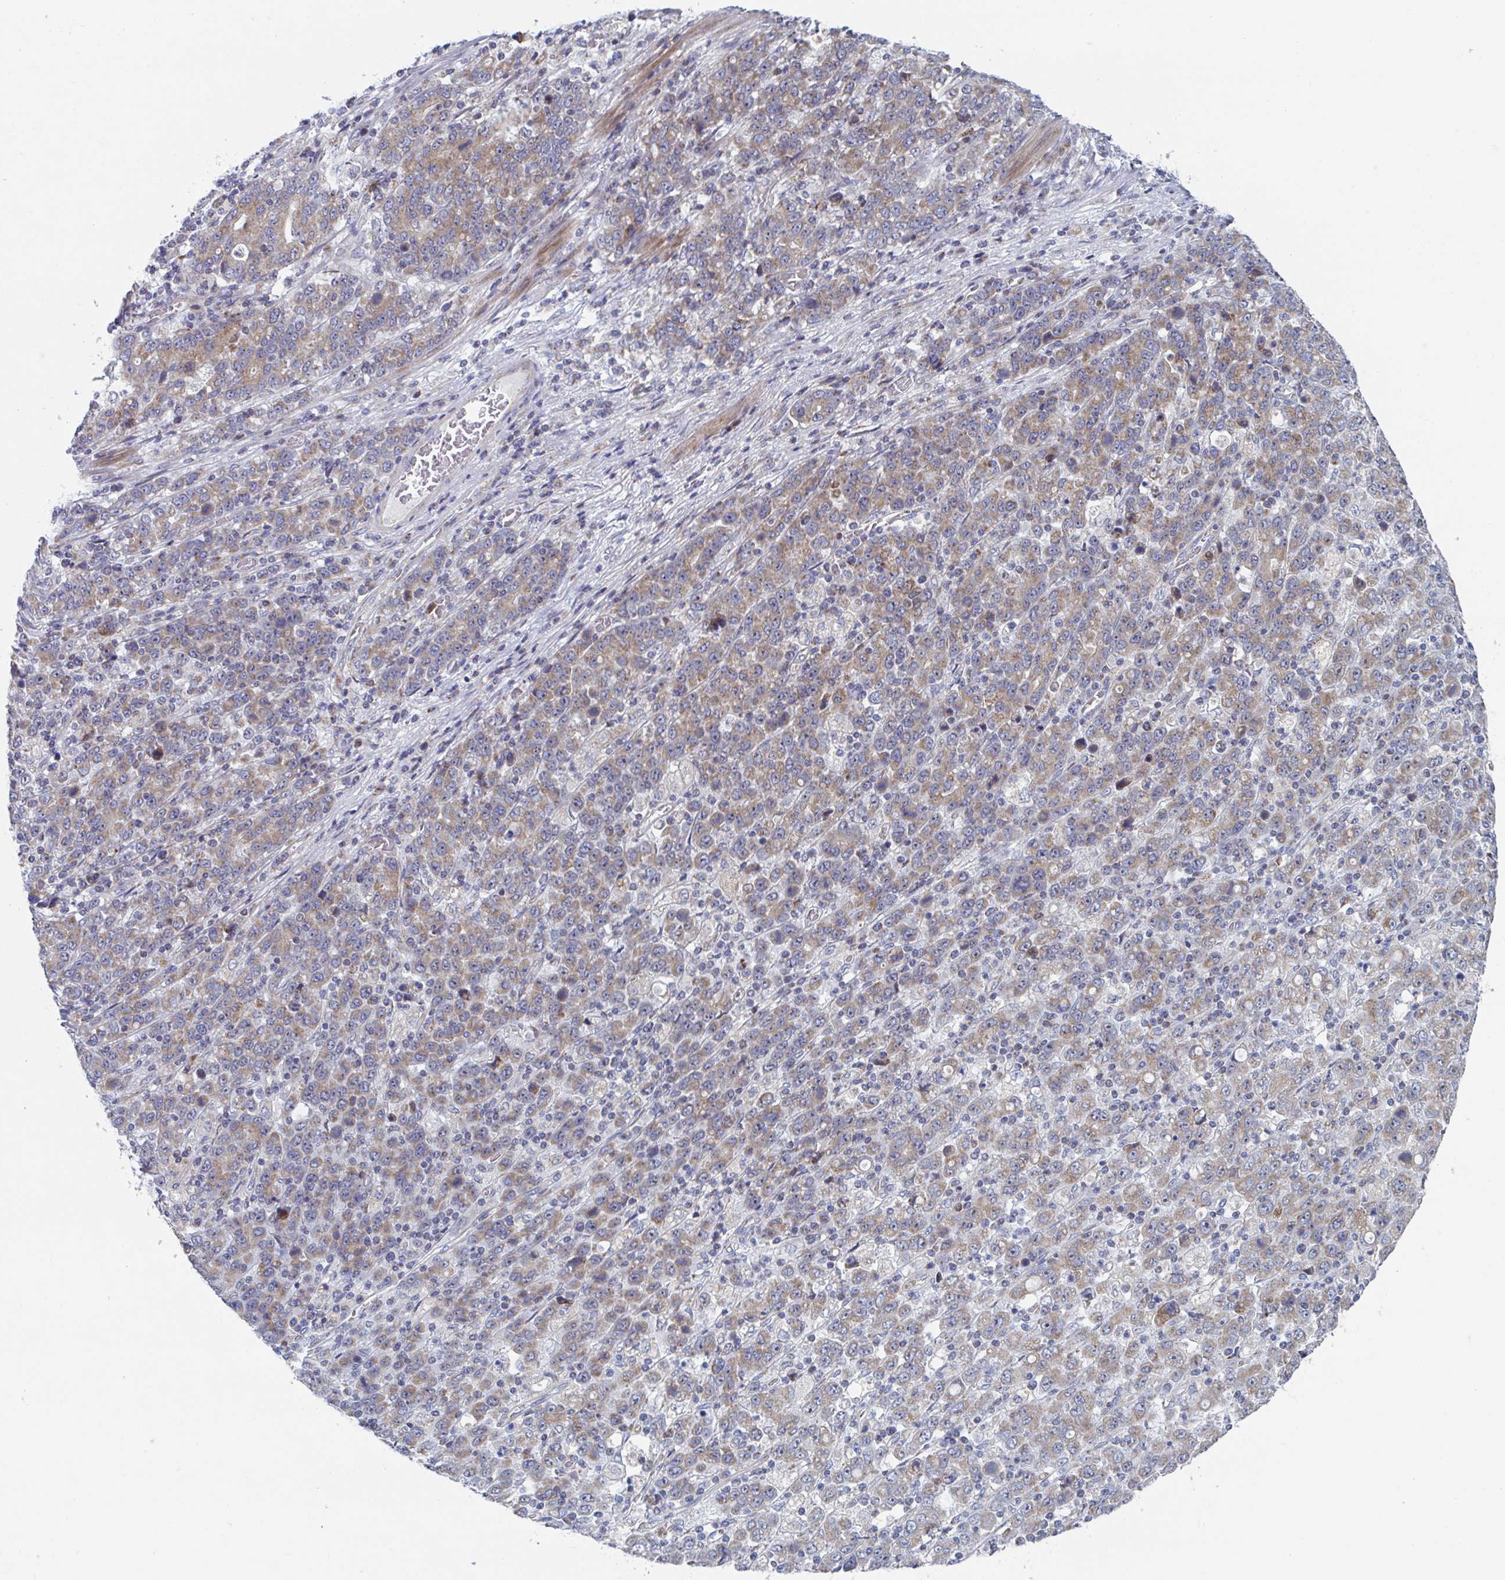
{"staining": {"intensity": "moderate", "quantity": ">75%", "location": "cytoplasmic/membranous"}, "tissue": "stomach cancer", "cell_type": "Tumor cells", "image_type": "cancer", "snomed": [{"axis": "morphology", "description": "Adenocarcinoma, NOS"}, {"axis": "topography", "description": "Stomach, upper"}], "caption": "Immunohistochemical staining of stomach cancer (adenocarcinoma) reveals medium levels of moderate cytoplasmic/membranous protein expression in approximately >75% of tumor cells. Using DAB (brown) and hematoxylin (blue) stains, captured at high magnification using brightfield microscopy.", "gene": "MRPL53", "patient": {"sex": "male", "age": 69}}